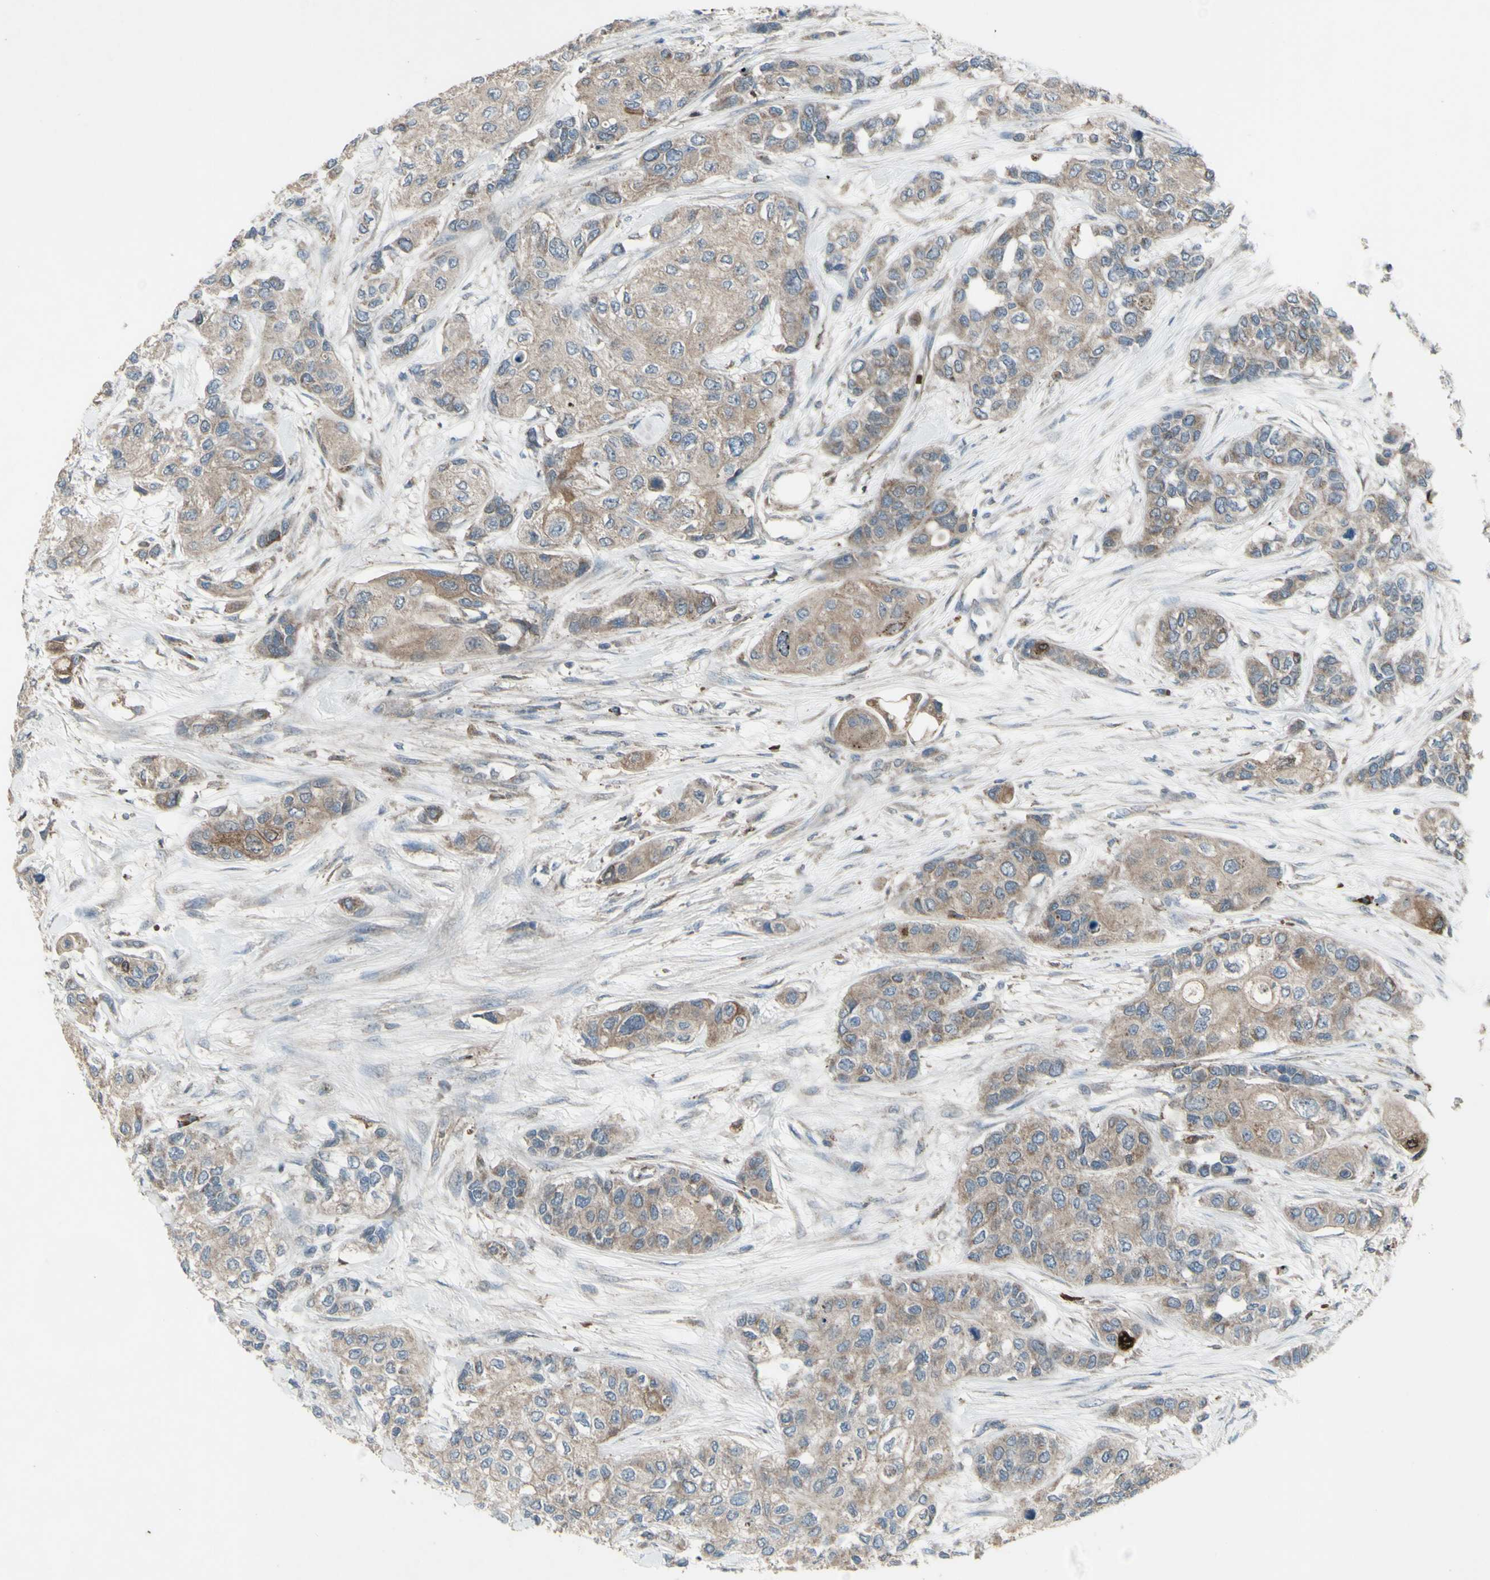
{"staining": {"intensity": "weak", "quantity": ">75%", "location": "cytoplasmic/membranous"}, "tissue": "urothelial cancer", "cell_type": "Tumor cells", "image_type": "cancer", "snomed": [{"axis": "morphology", "description": "Urothelial carcinoma, High grade"}, {"axis": "topography", "description": "Urinary bladder"}], "caption": "Tumor cells demonstrate low levels of weak cytoplasmic/membranous staining in about >75% of cells in urothelial cancer. The protein is shown in brown color, while the nuclei are stained blue.", "gene": "SHC1", "patient": {"sex": "female", "age": 56}}